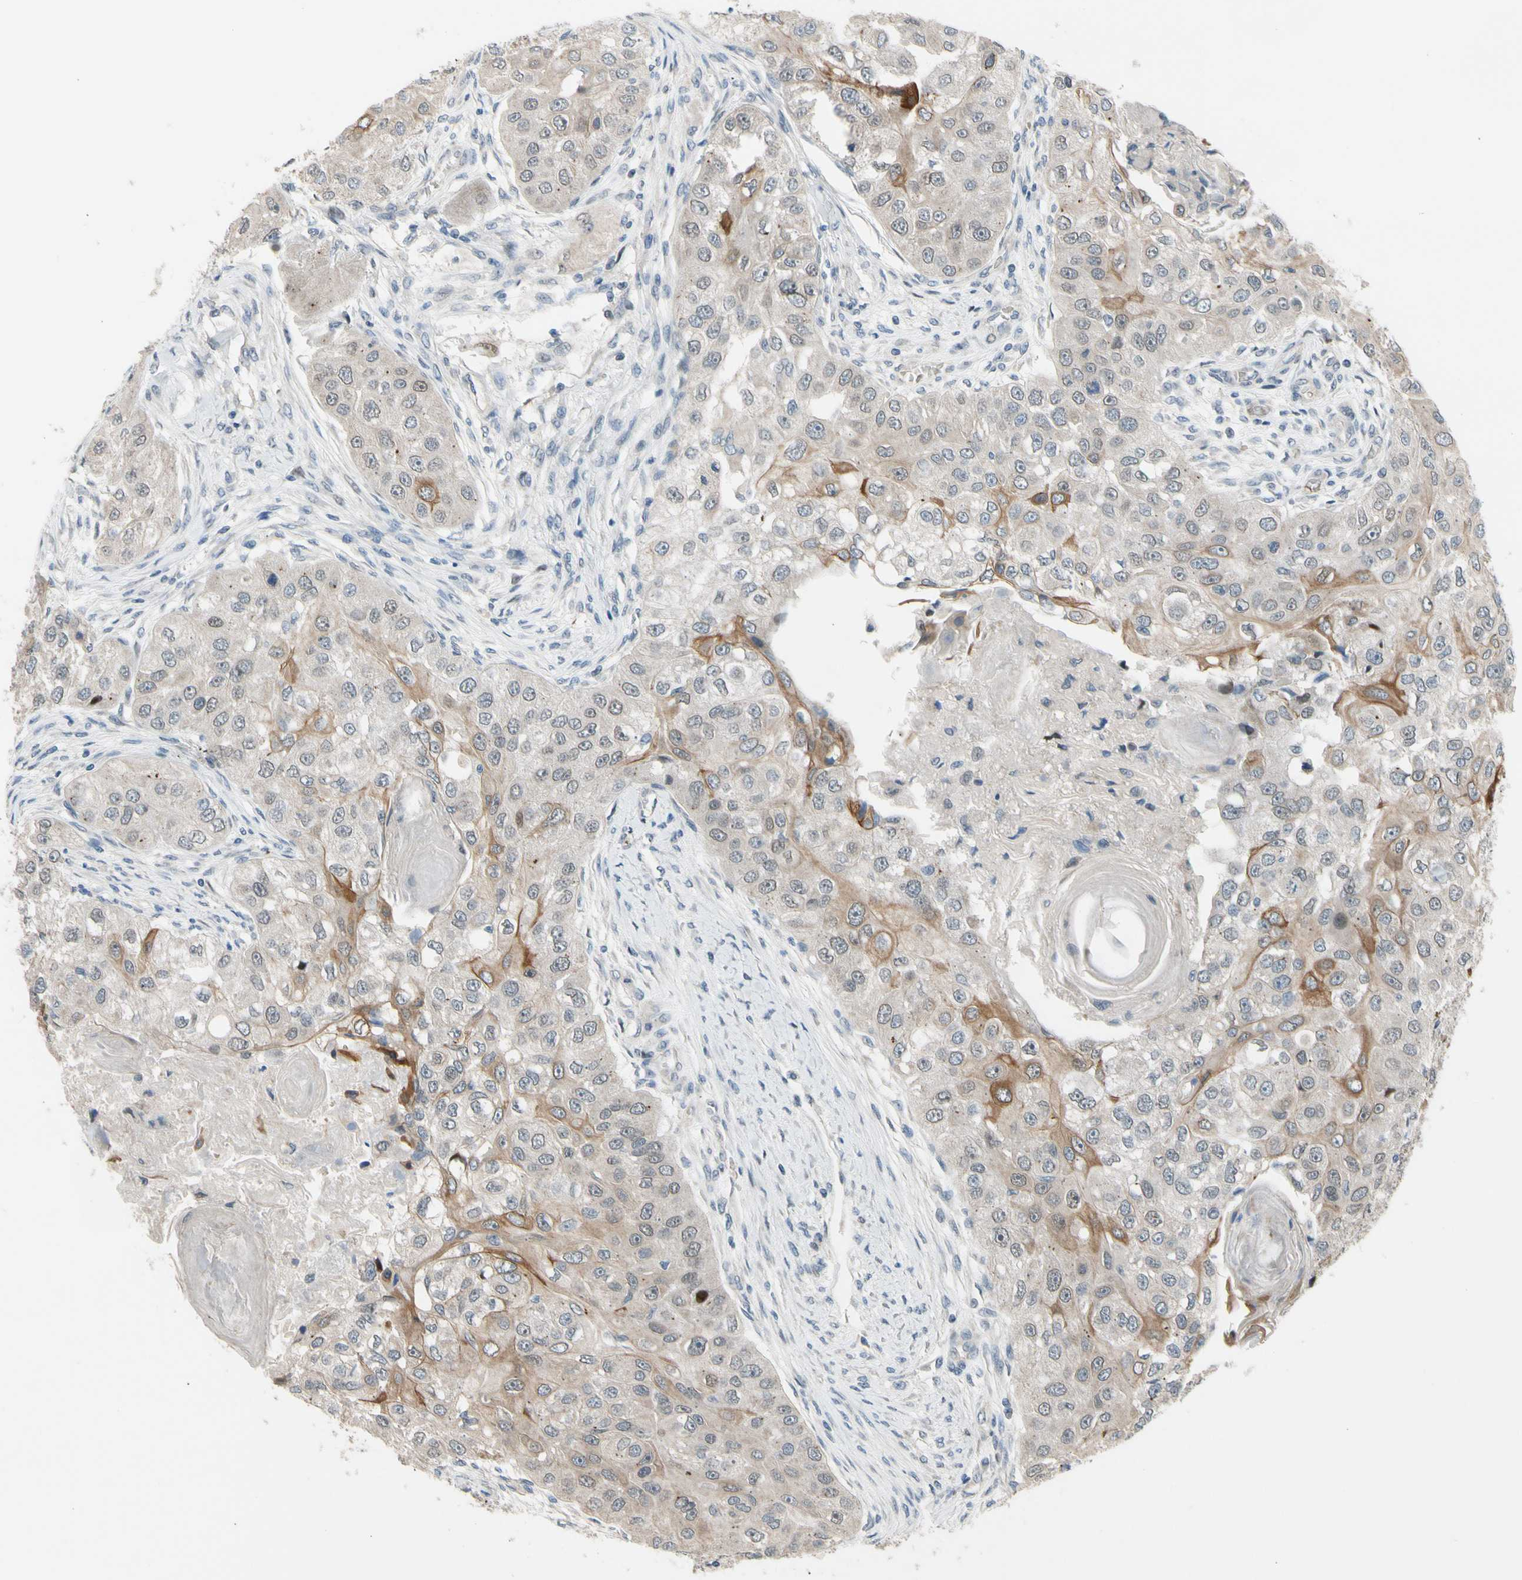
{"staining": {"intensity": "moderate", "quantity": "25%-75%", "location": "cytoplasmic/membranous"}, "tissue": "head and neck cancer", "cell_type": "Tumor cells", "image_type": "cancer", "snomed": [{"axis": "morphology", "description": "Normal tissue, NOS"}, {"axis": "morphology", "description": "Squamous cell carcinoma, NOS"}, {"axis": "topography", "description": "Skeletal muscle"}, {"axis": "topography", "description": "Head-Neck"}], "caption": "This micrograph reveals immunohistochemistry (IHC) staining of head and neck cancer (squamous cell carcinoma), with medium moderate cytoplasmic/membranous staining in approximately 25%-75% of tumor cells.", "gene": "ZNF184", "patient": {"sex": "male", "age": 51}}